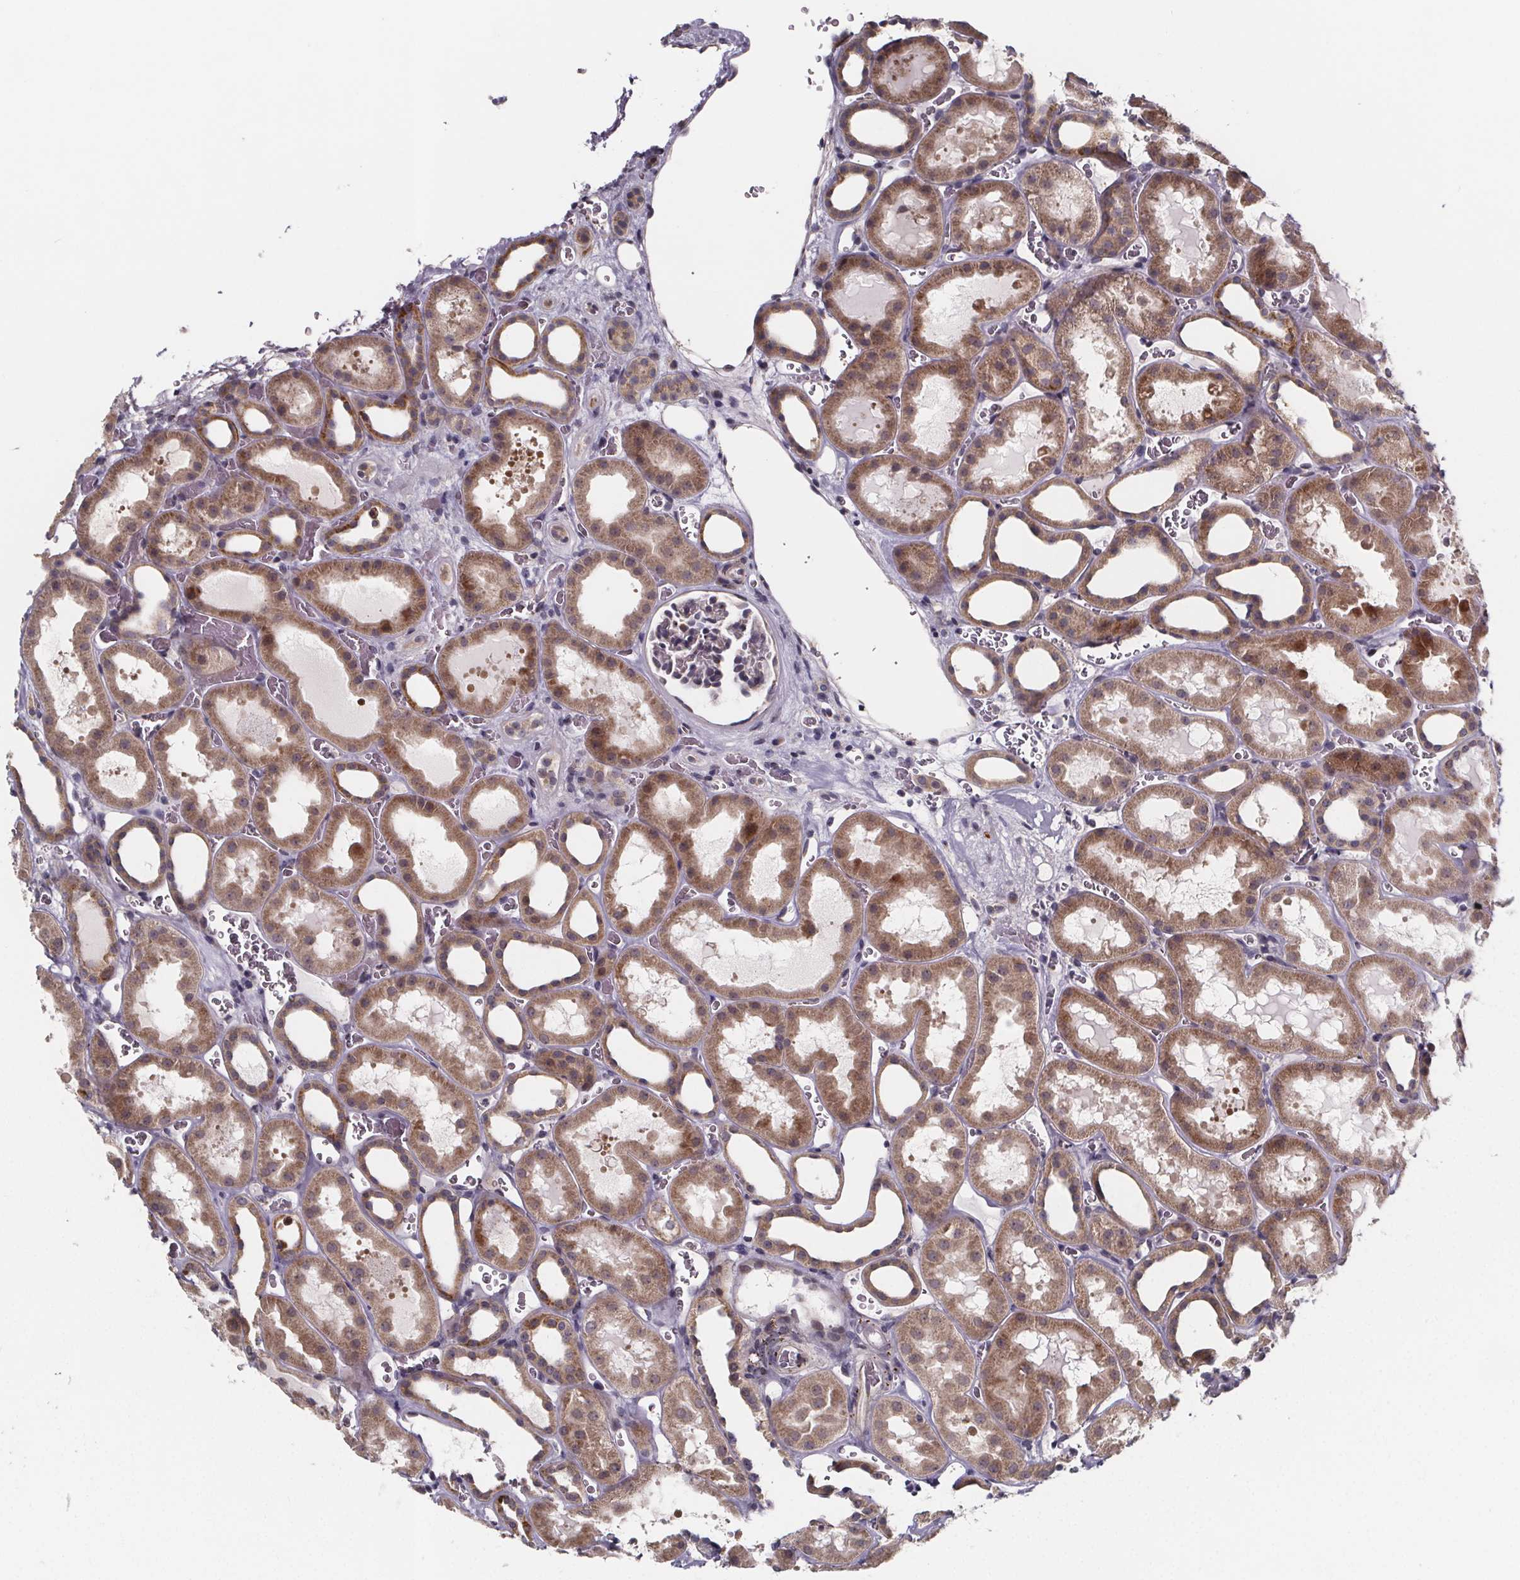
{"staining": {"intensity": "moderate", "quantity": "<25%", "location": "cytoplasmic/membranous"}, "tissue": "kidney", "cell_type": "Cells in glomeruli", "image_type": "normal", "snomed": [{"axis": "morphology", "description": "Normal tissue, NOS"}, {"axis": "topography", "description": "Kidney"}], "caption": "IHC photomicrograph of unremarkable kidney stained for a protein (brown), which displays low levels of moderate cytoplasmic/membranous expression in approximately <25% of cells in glomeruli.", "gene": "NDST1", "patient": {"sex": "female", "age": 41}}